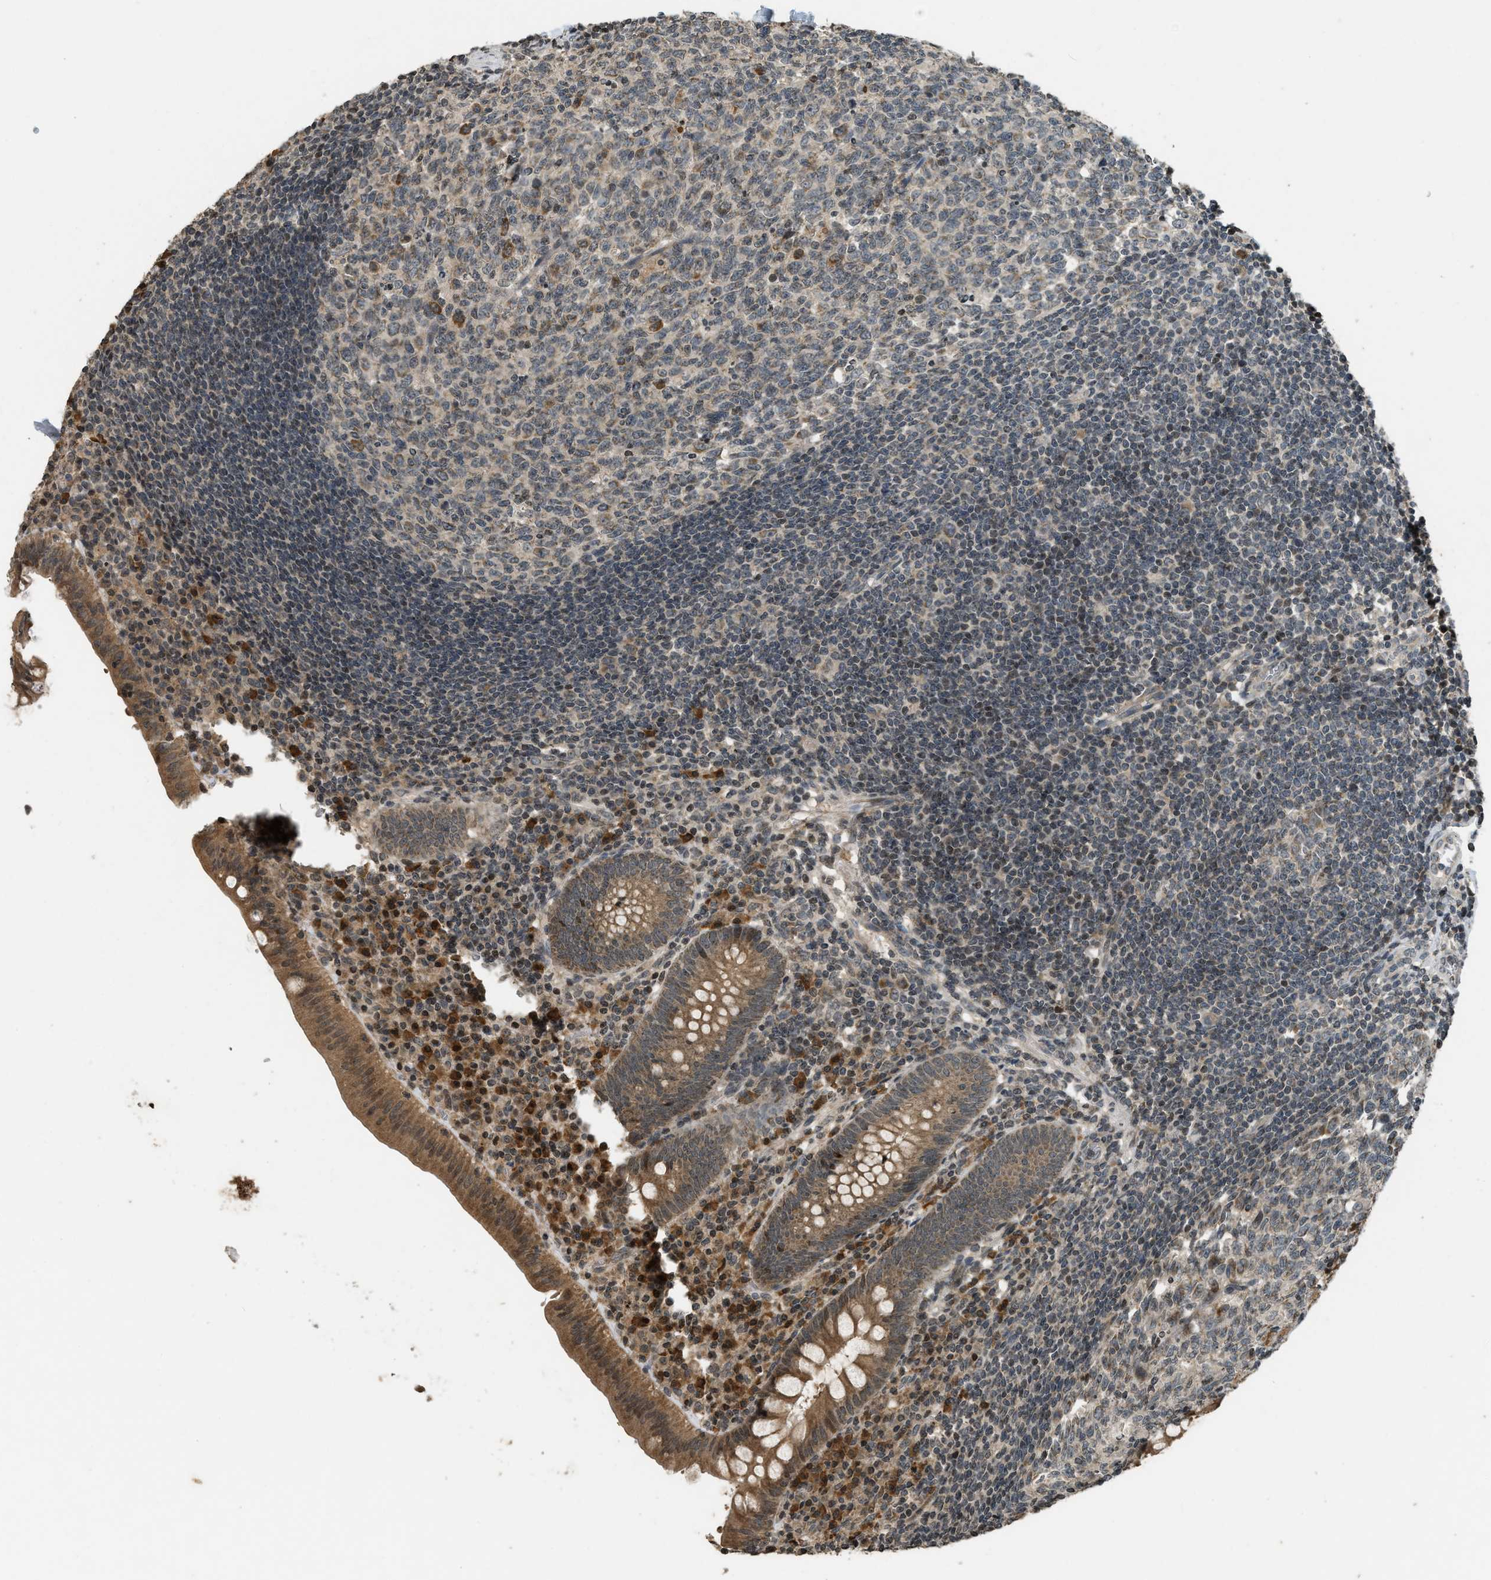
{"staining": {"intensity": "moderate", "quantity": ">75%", "location": "cytoplasmic/membranous,nuclear"}, "tissue": "appendix", "cell_type": "Glandular cells", "image_type": "normal", "snomed": [{"axis": "morphology", "description": "Normal tissue, NOS"}, {"axis": "topography", "description": "Appendix"}], "caption": "Immunohistochemistry photomicrograph of unremarkable human appendix stained for a protein (brown), which displays medium levels of moderate cytoplasmic/membranous,nuclear expression in approximately >75% of glandular cells.", "gene": "SIAH1", "patient": {"sex": "male", "age": 56}}